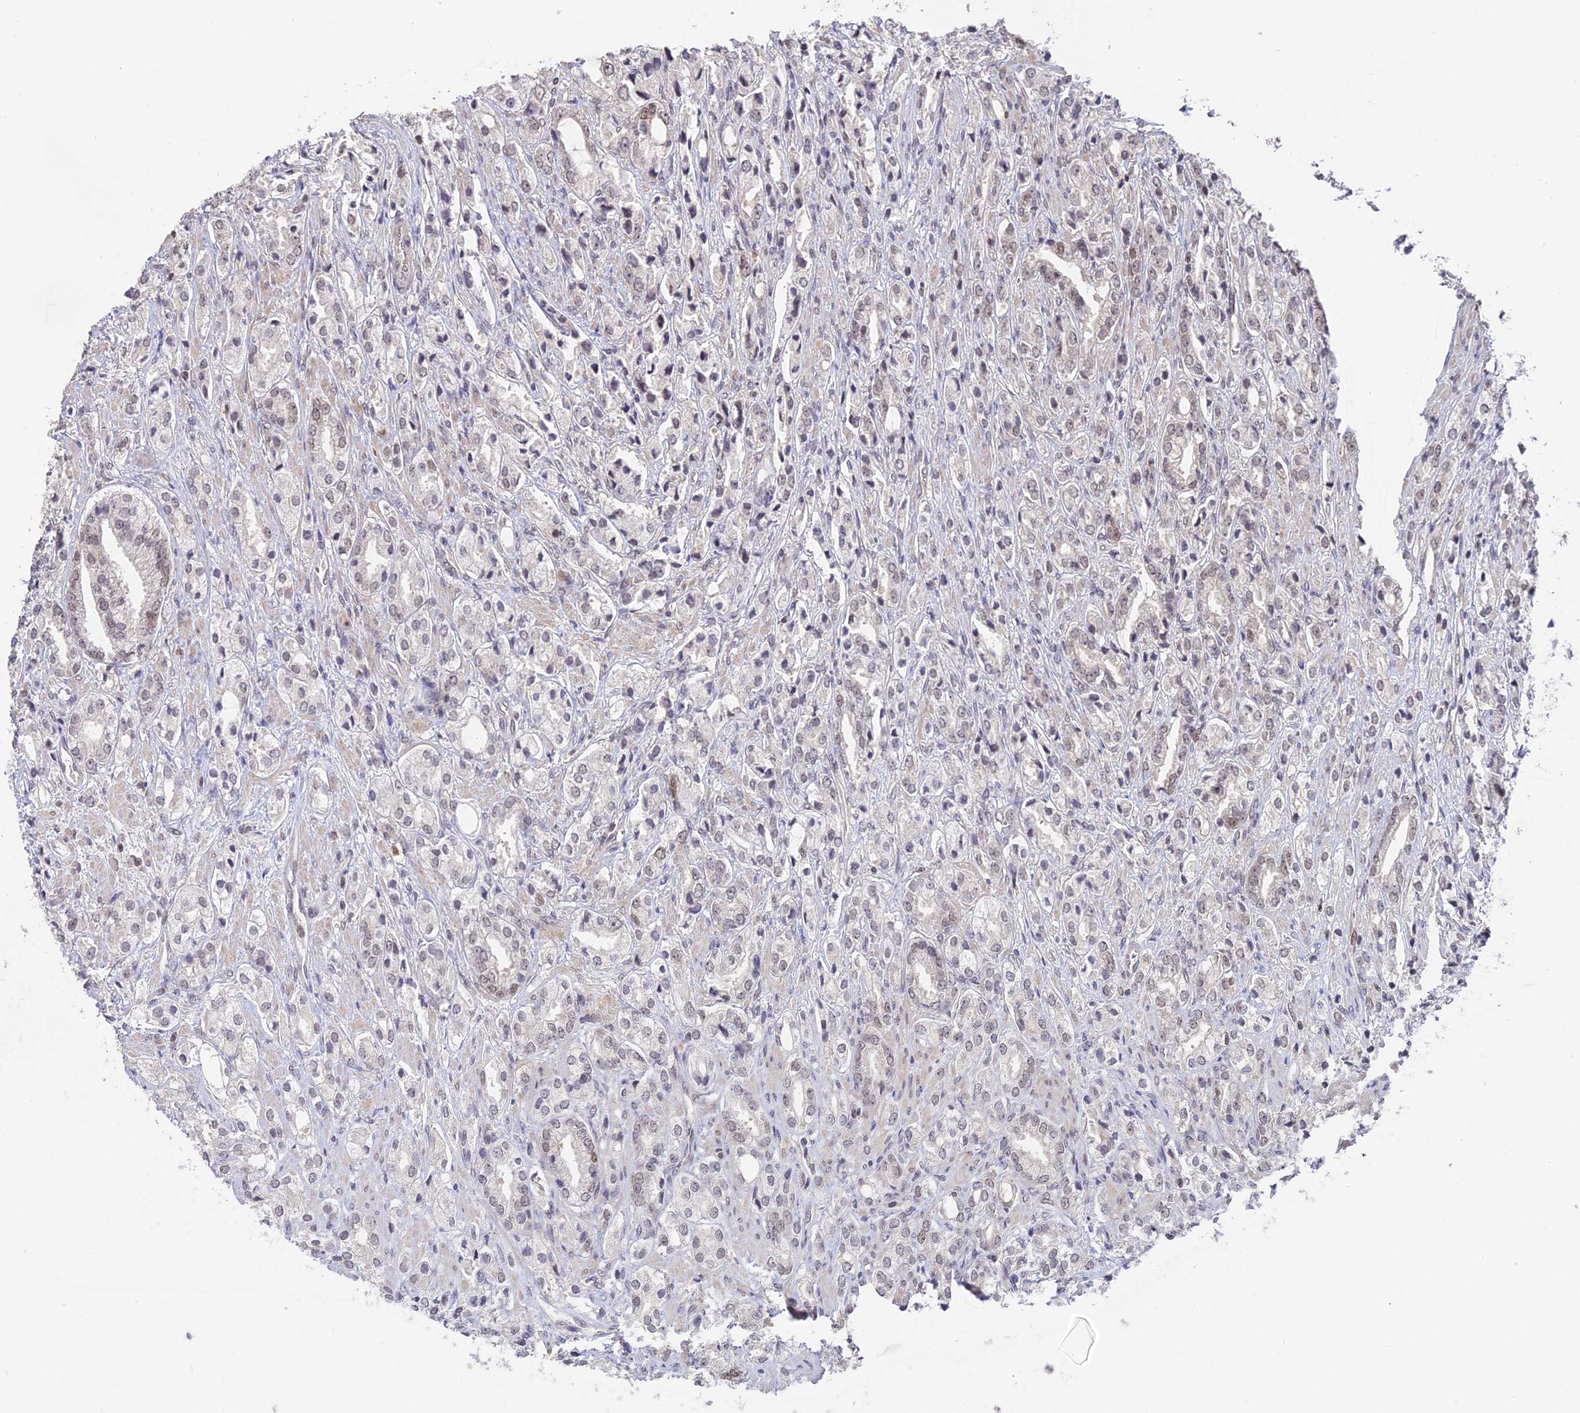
{"staining": {"intensity": "weak", "quantity": "25%-75%", "location": "nuclear"}, "tissue": "prostate cancer", "cell_type": "Tumor cells", "image_type": "cancer", "snomed": [{"axis": "morphology", "description": "Adenocarcinoma, High grade"}, {"axis": "topography", "description": "Prostate"}], "caption": "Human prostate cancer (high-grade adenocarcinoma) stained for a protein (brown) exhibits weak nuclear positive positivity in approximately 25%-75% of tumor cells.", "gene": "RFC5", "patient": {"sex": "male", "age": 50}}